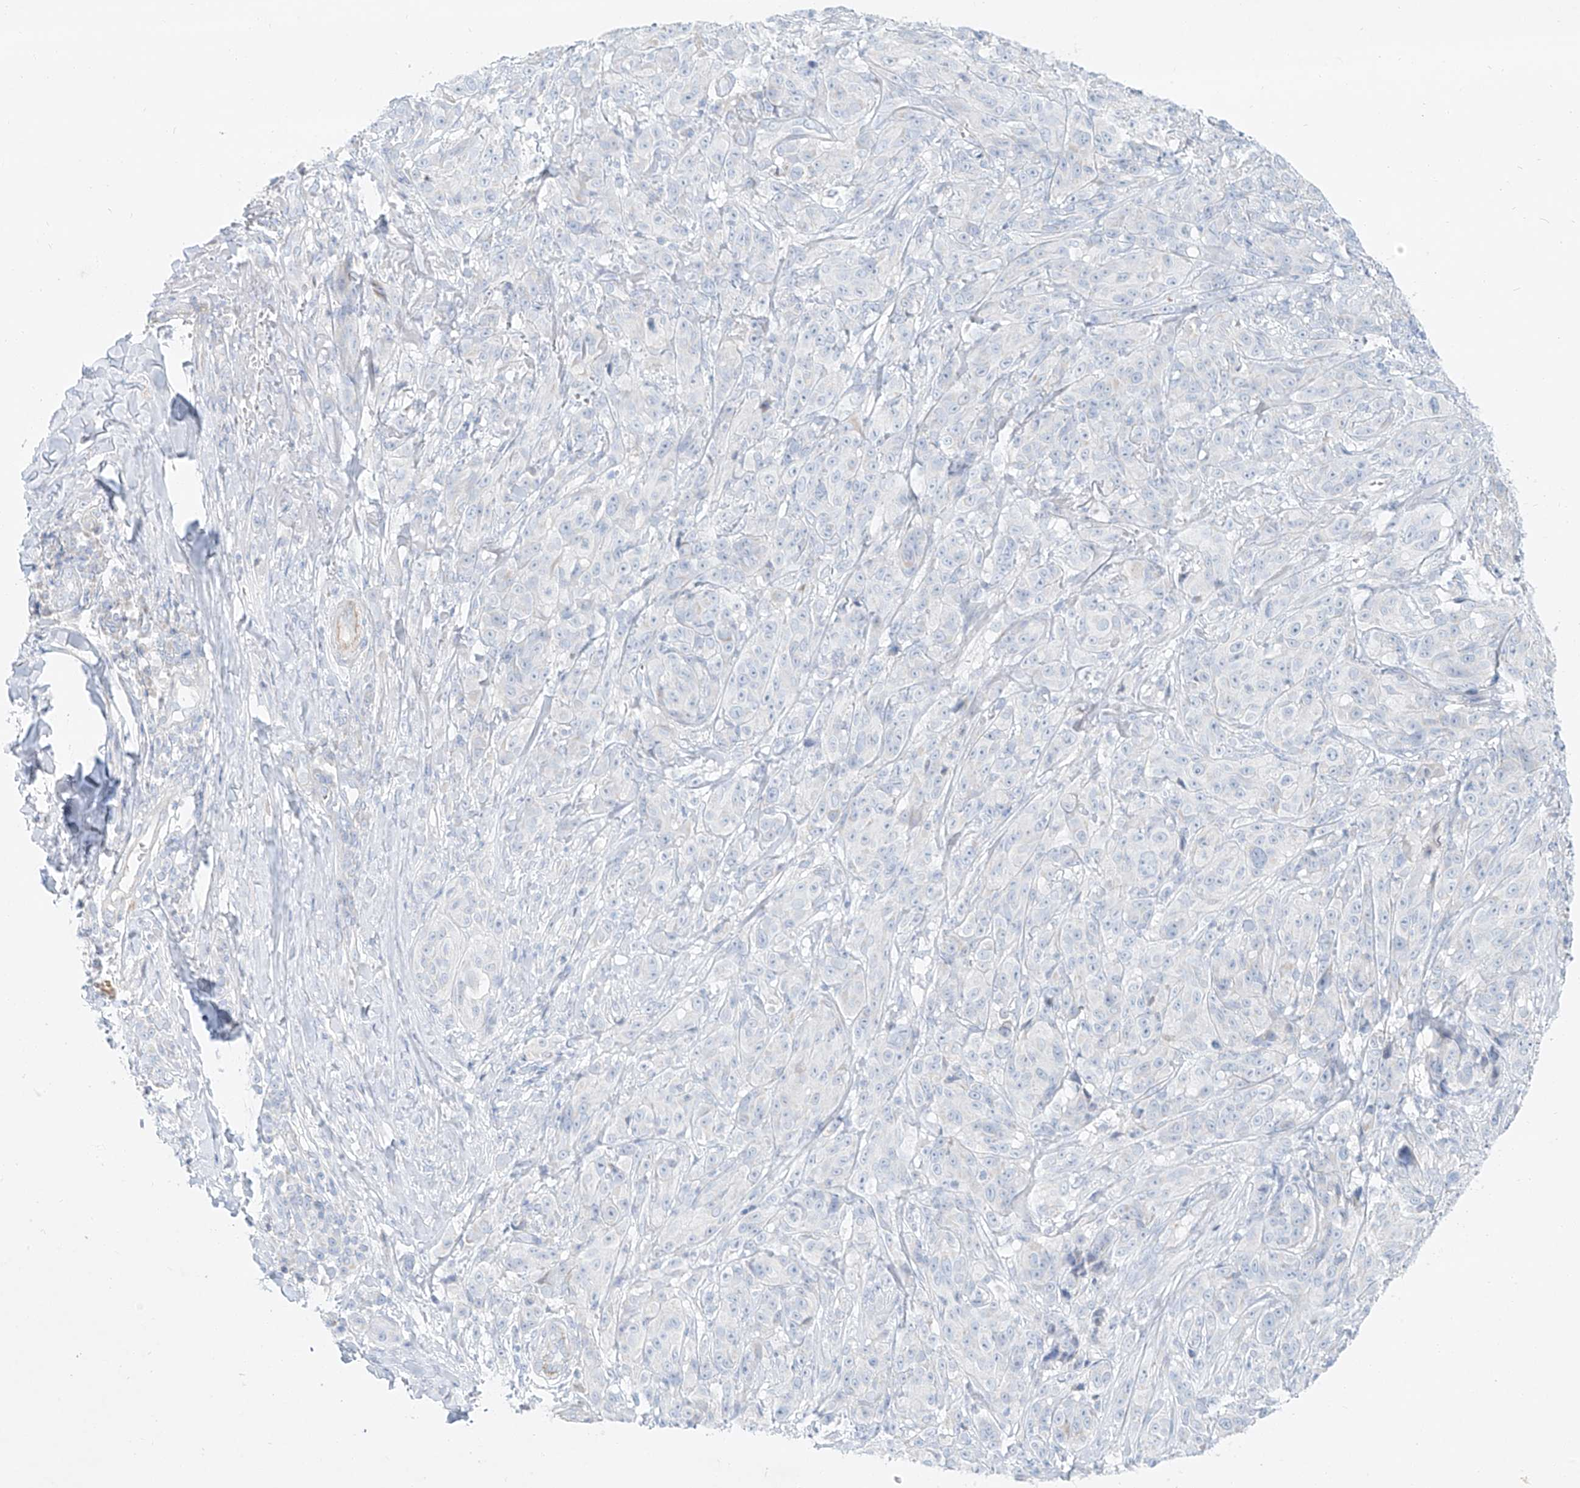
{"staining": {"intensity": "negative", "quantity": "none", "location": "none"}, "tissue": "melanoma", "cell_type": "Tumor cells", "image_type": "cancer", "snomed": [{"axis": "morphology", "description": "Malignant melanoma, NOS"}, {"axis": "topography", "description": "Skin"}], "caption": "The IHC image has no significant expression in tumor cells of melanoma tissue.", "gene": "AJM1", "patient": {"sex": "male", "age": 73}}